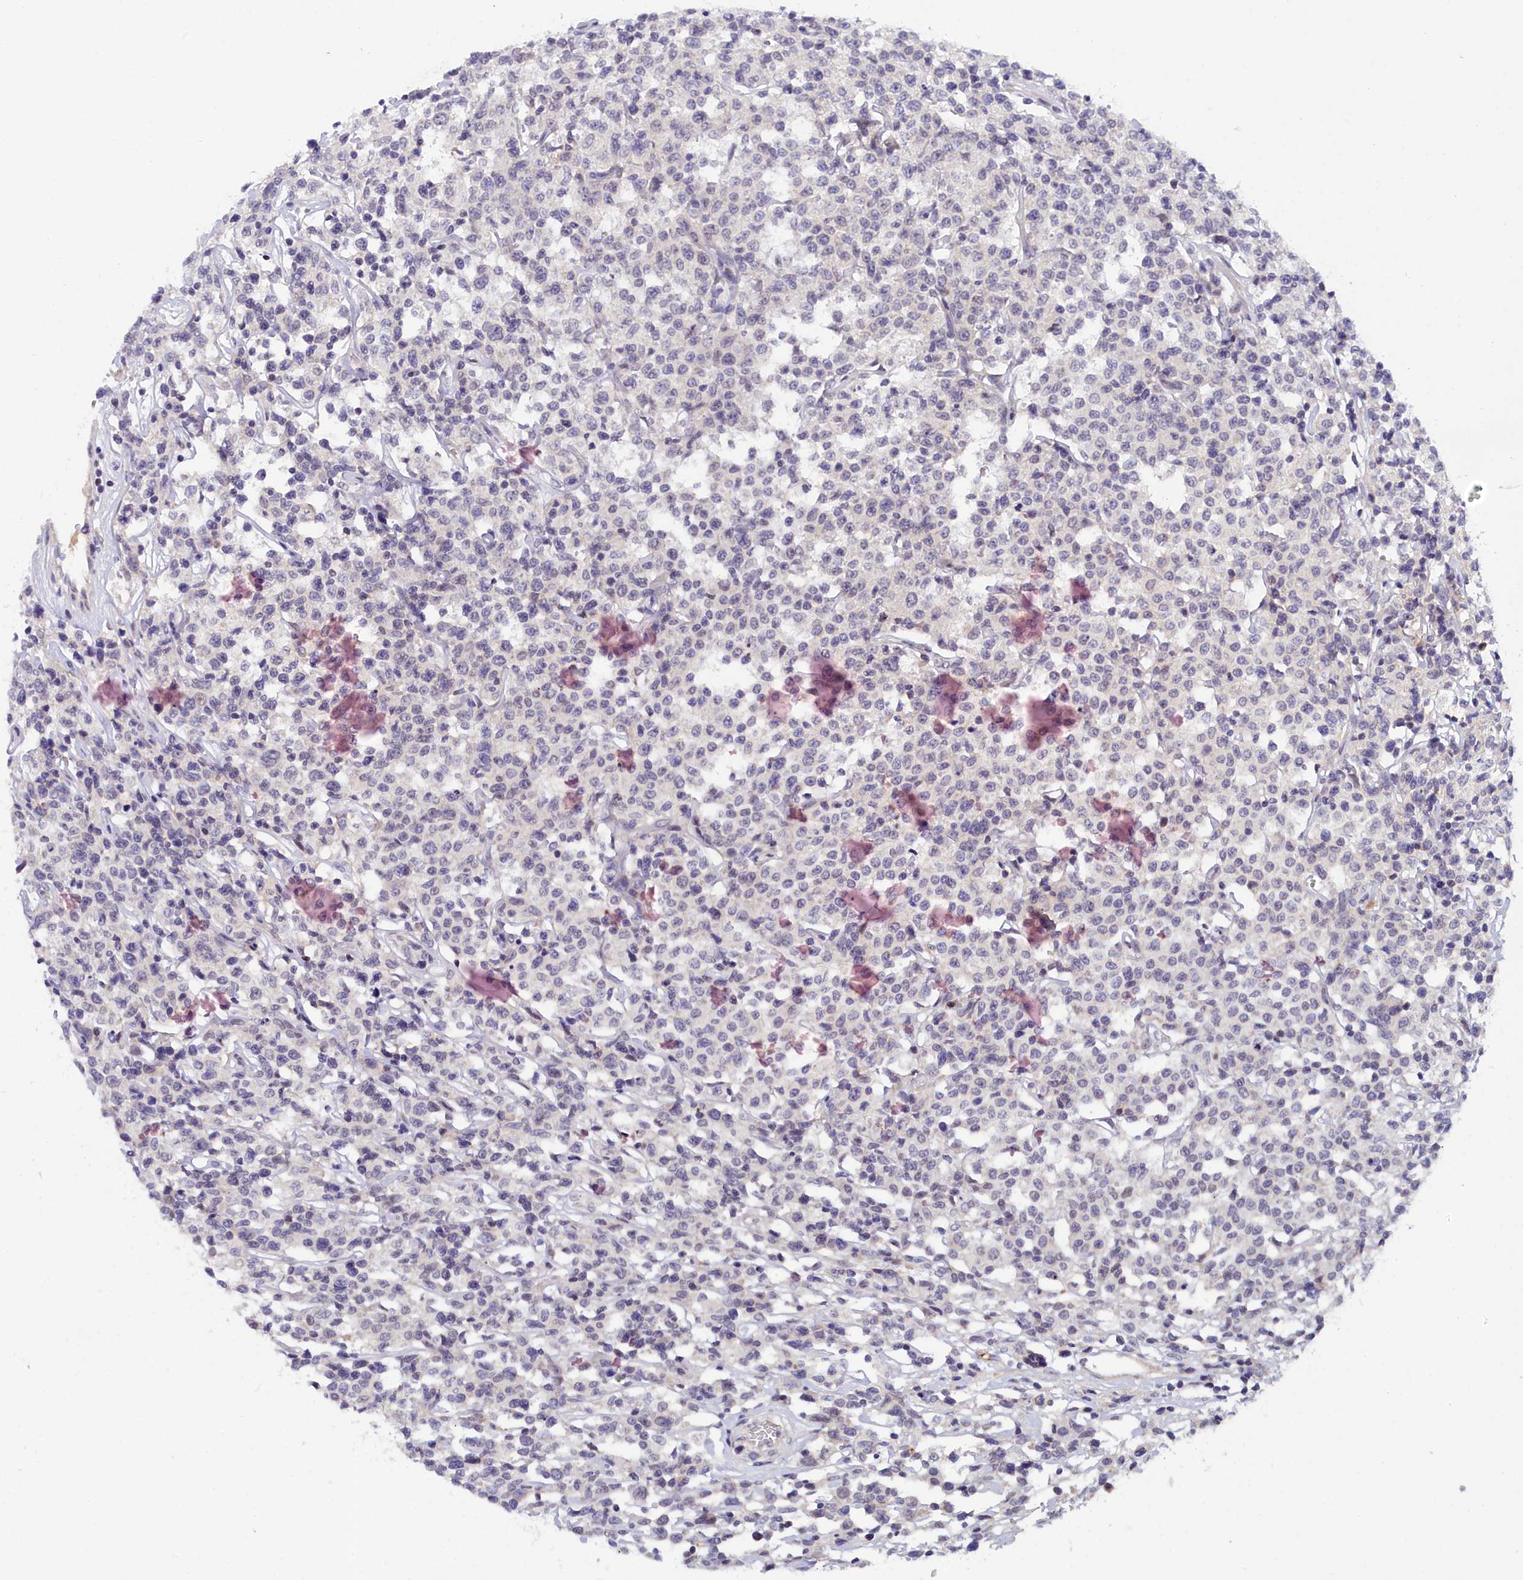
{"staining": {"intensity": "negative", "quantity": "none", "location": "none"}, "tissue": "lymphoma", "cell_type": "Tumor cells", "image_type": "cancer", "snomed": [{"axis": "morphology", "description": "Malignant lymphoma, non-Hodgkin's type, Low grade"}, {"axis": "topography", "description": "Small intestine"}], "caption": "The histopathology image demonstrates no staining of tumor cells in lymphoma.", "gene": "KCTD18", "patient": {"sex": "female", "age": 59}}